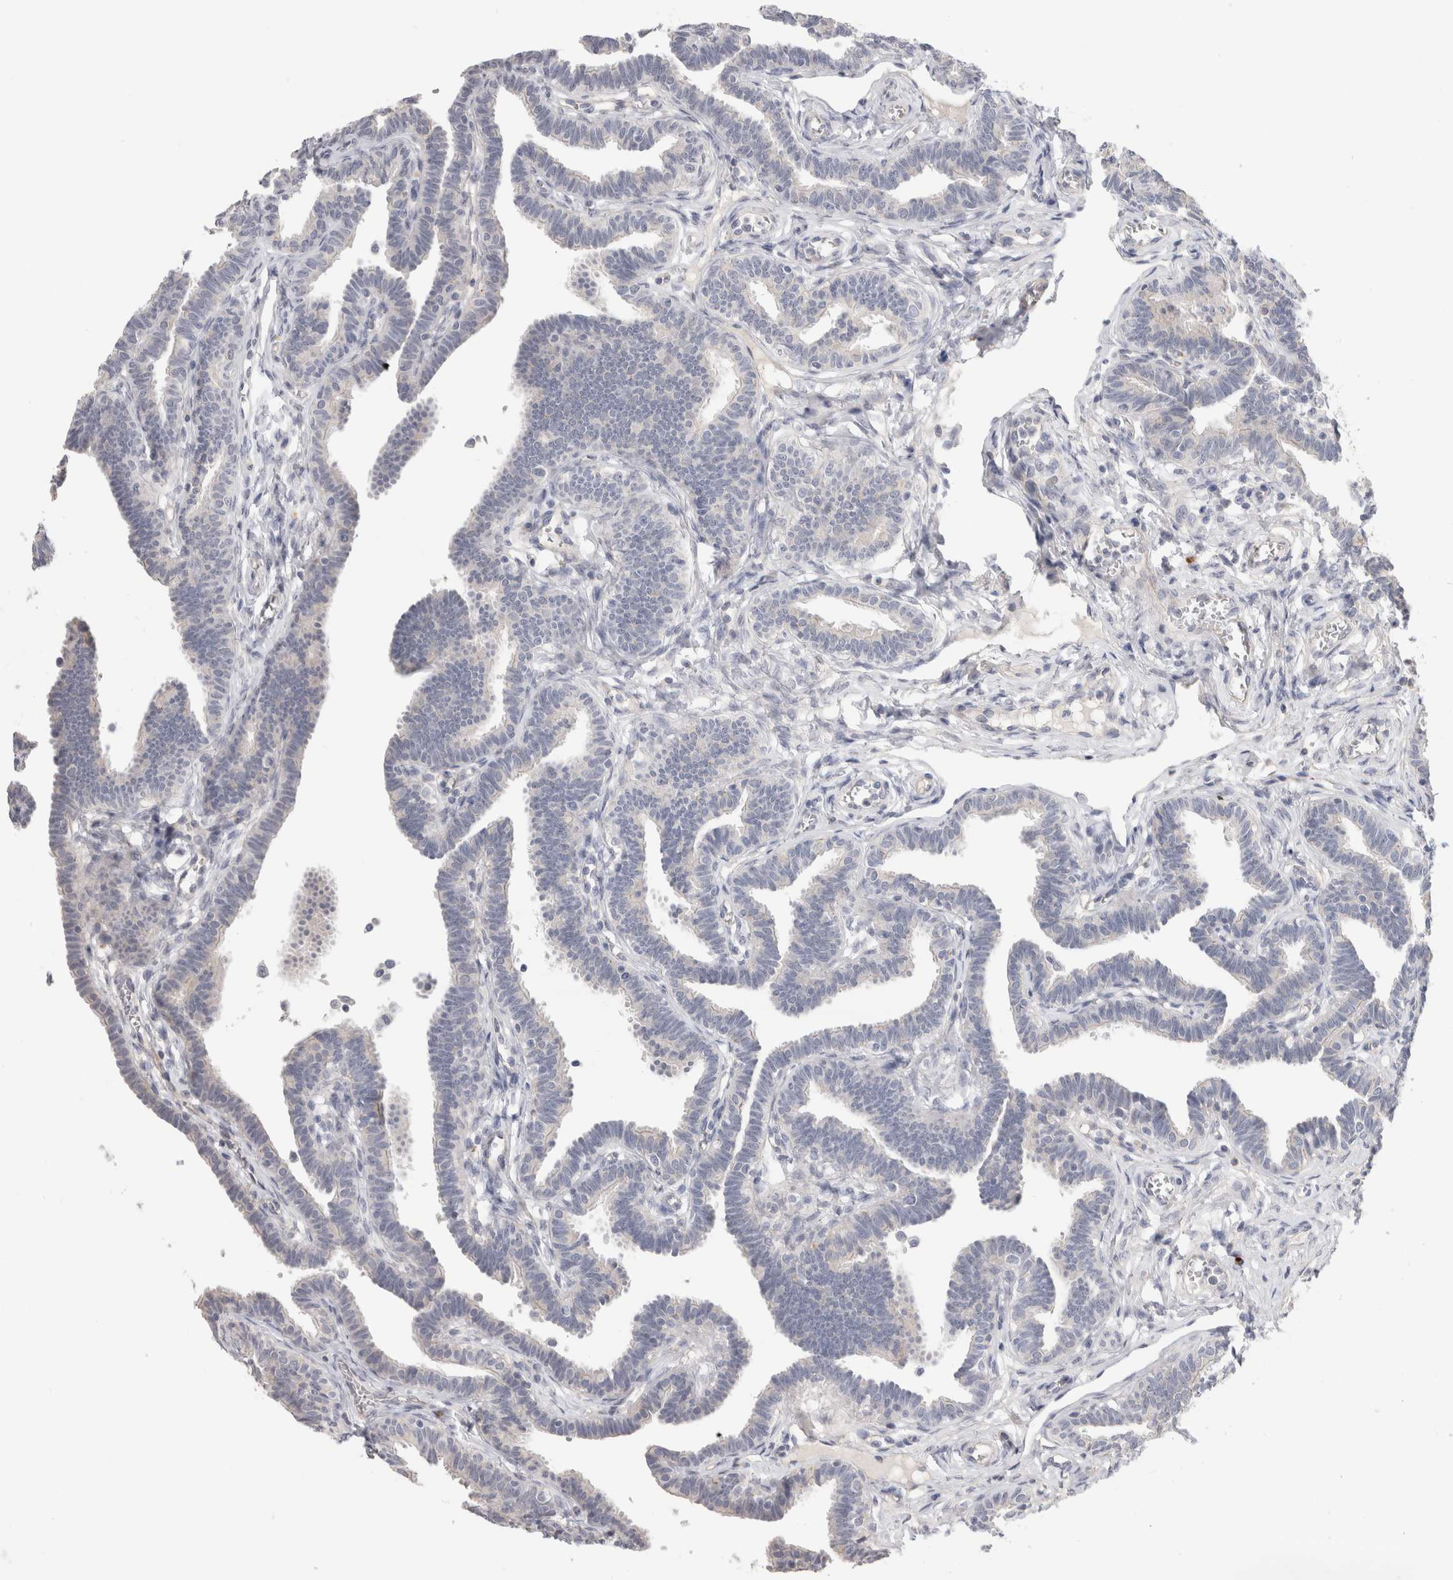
{"staining": {"intensity": "weak", "quantity": "<25%", "location": "cytoplasmic/membranous"}, "tissue": "fallopian tube", "cell_type": "Glandular cells", "image_type": "normal", "snomed": [{"axis": "morphology", "description": "Normal tissue, NOS"}, {"axis": "topography", "description": "Fallopian tube"}, {"axis": "topography", "description": "Ovary"}], "caption": "Micrograph shows no protein staining in glandular cells of benign fallopian tube. (DAB IHC with hematoxylin counter stain).", "gene": "AFP", "patient": {"sex": "female", "age": 23}}